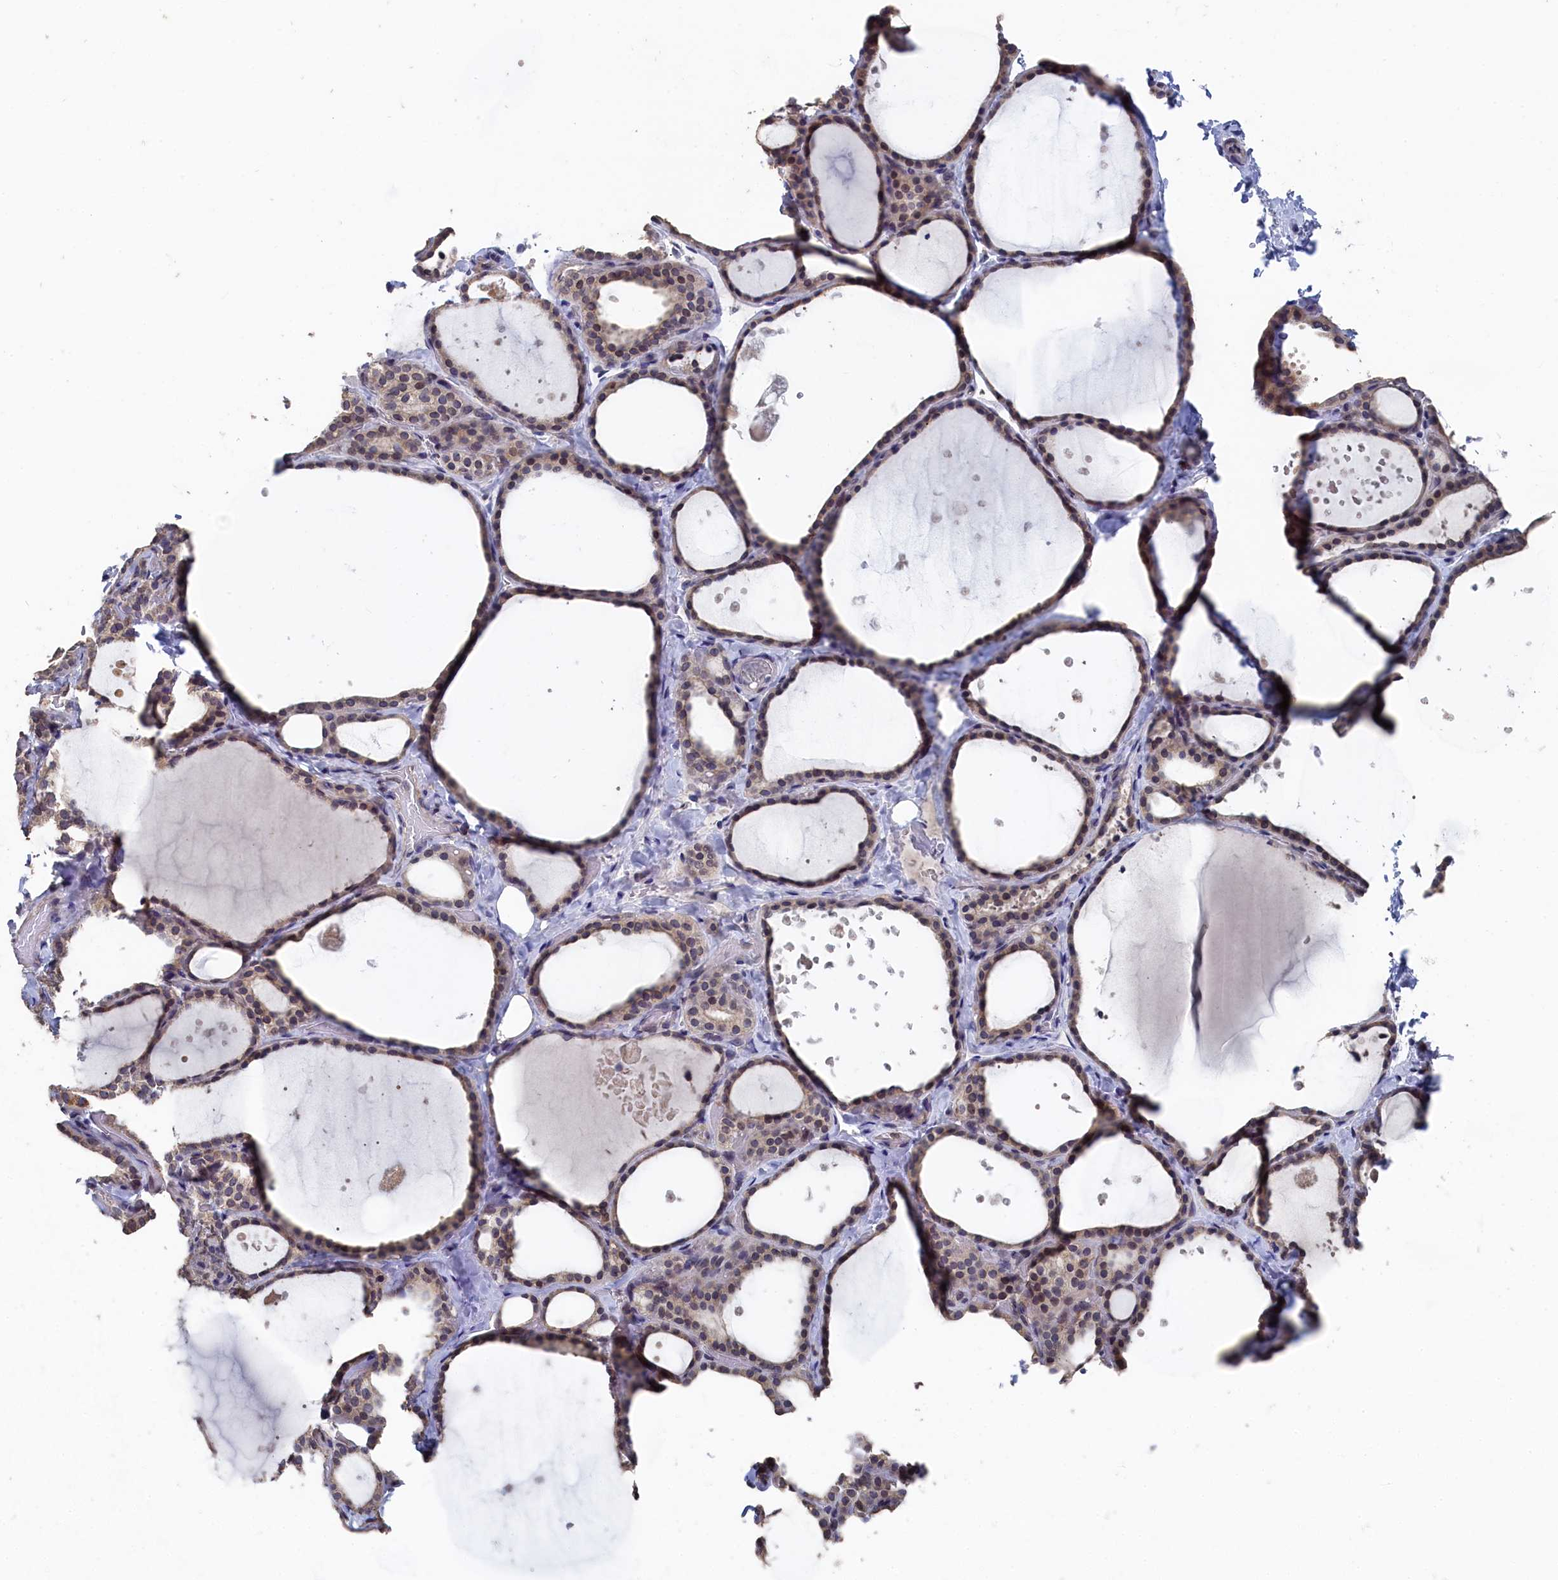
{"staining": {"intensity": "moderate", "quantity": ">75%", "location": "cytoplasmic/membranous,nuclear"}, "tissue": "thyroid gland", "cell_type": "Glandular cells", "image_type": "normal", "snomed": [{"axis": "morphology", "description": "Normal tissue, NOS"}, {"axis": "topography", "description": "Thyroid gland"}], "caption": "IHC photomicrograph of normal thyroid gland: human thyroid gland stained using immunohistochemistry (IHC) exhibits medium levels of moderate protein expression localized specifically in the cytoplasmic/membranous,nuclear of glandular cells, appearing as a cytoplasmic/membranous,nuclear brown color.", "gene": "ANKEF1", "patient": {"sex": "female", "age": 44}}